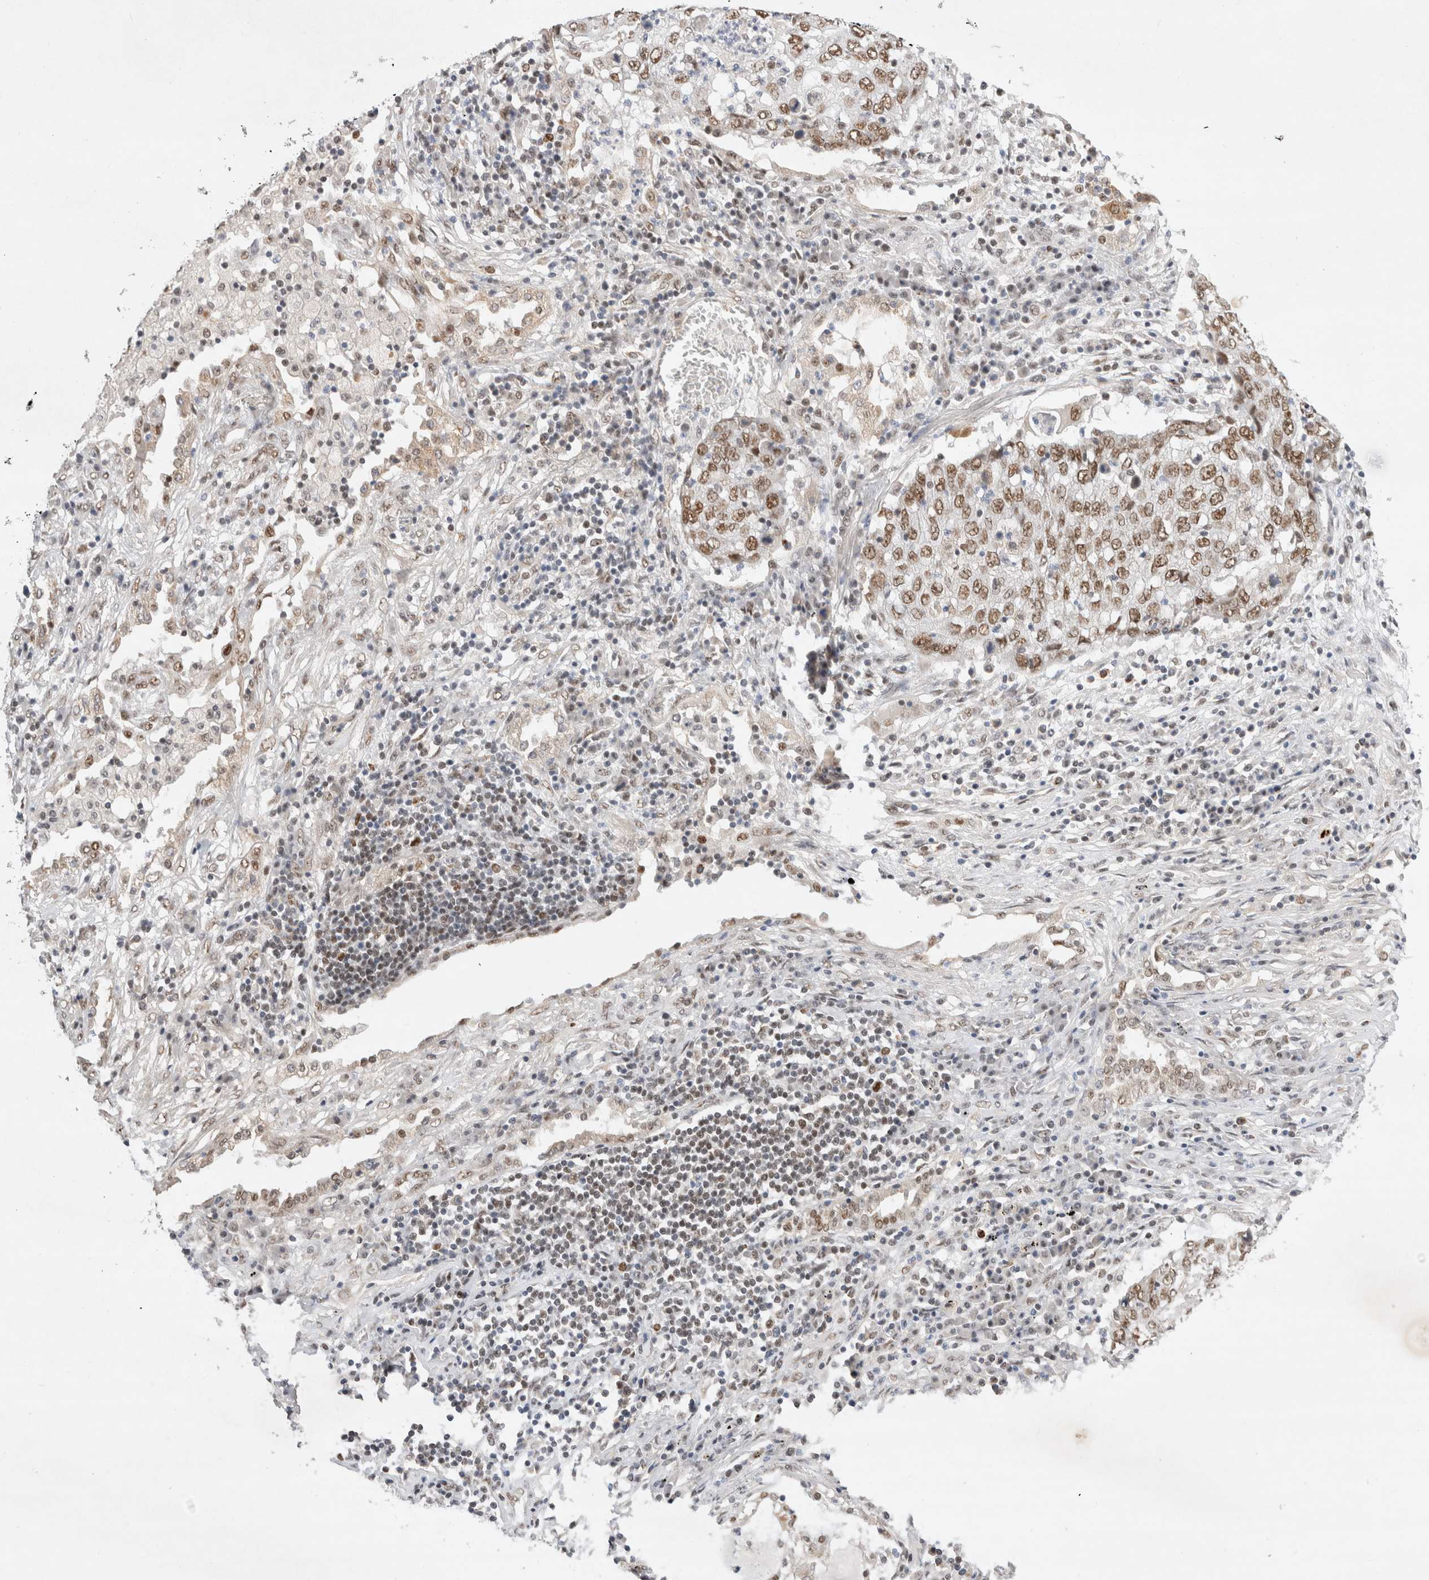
{"staining": {"intensity": "moderate", "quantity": ">75%", "location": "nuclear"}, "tissue": "lung cancer", "cell_type": "Tumor cells", "image_type": "cancer", "snomed": [{"axis": "morphology", "description": "Squamous cell carcinoma, NOS"}, {"axis": "topography", "description": "Lung"}], "caption": "Tumor cells show medium levels of moderate nuclear staining in approximately >75% of cells in human squamous cell carcinoma (lung).", "gene": "GTF2I", "patient": {"sex": "female", "age": 63}}